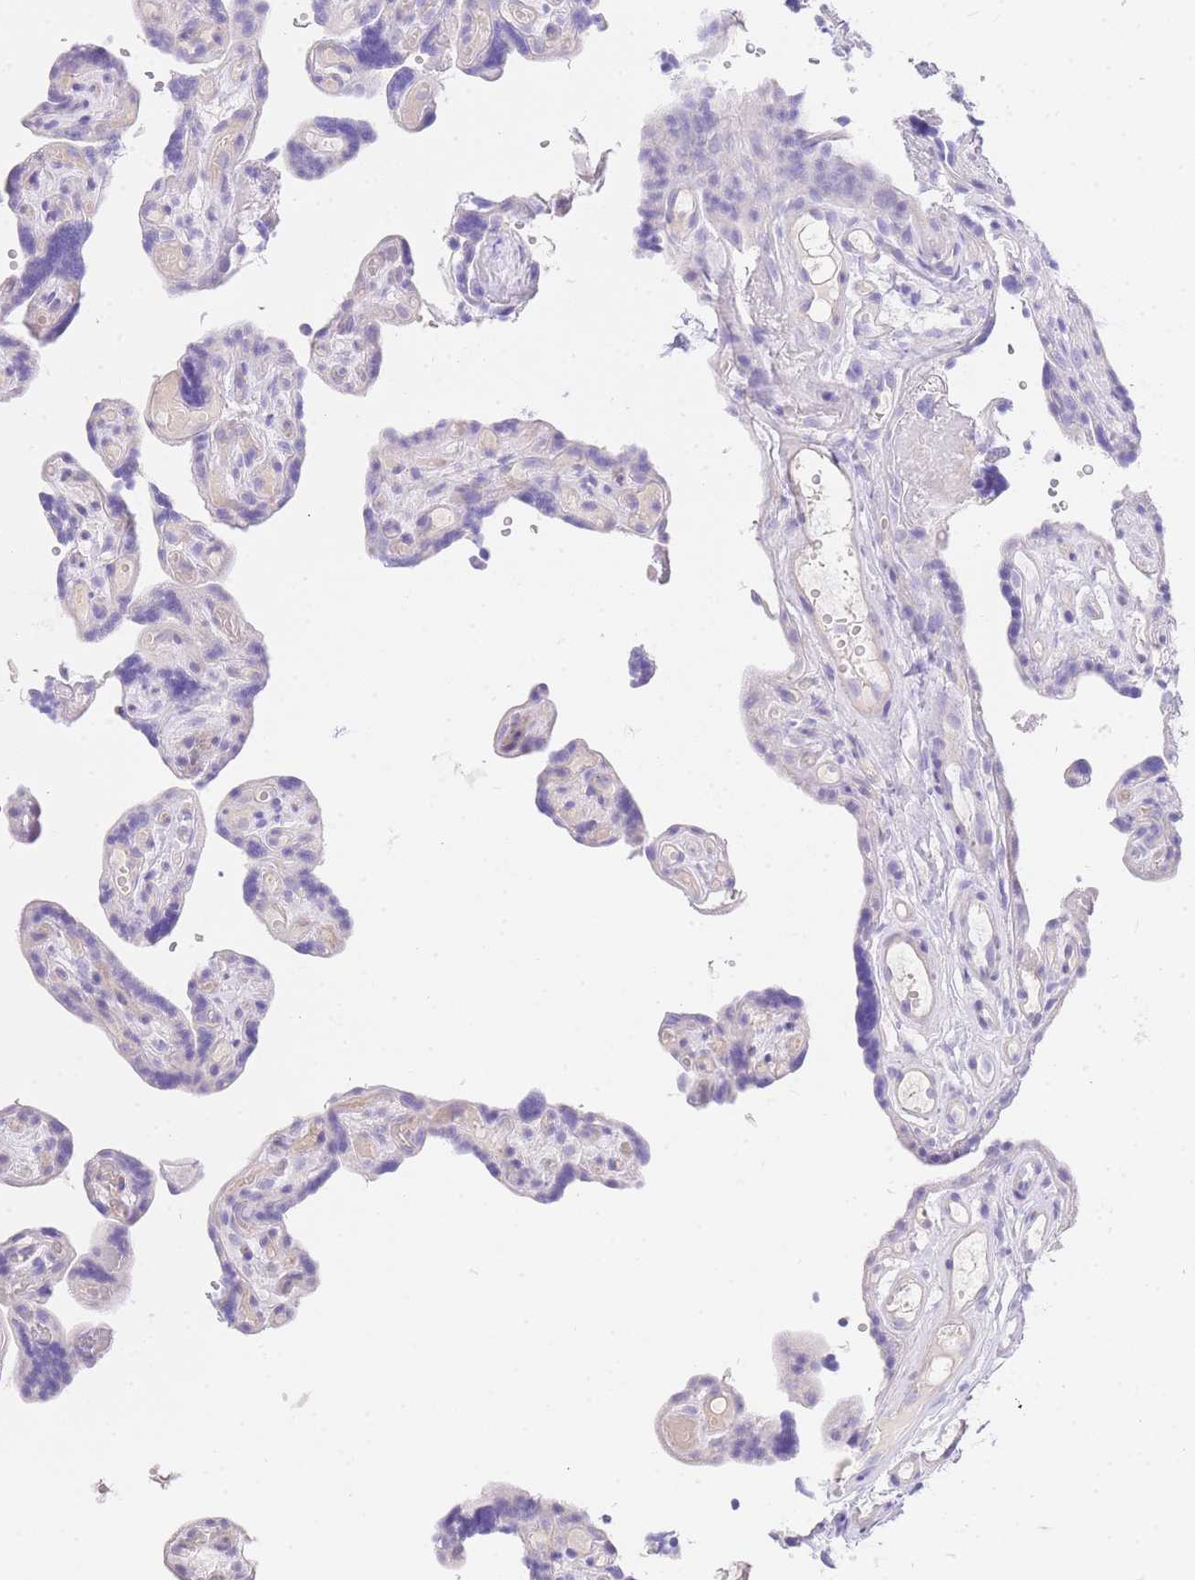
{"staining": {"intensity": "negative", "quantity": "none", "location": "none"}, "tissue": "placenta", "cell_type": "Decidual cells", "image_type": "normal", "snomed": [{"axis": "morphology", "description": "Normal tissue, NOS"}, {"axis": "topography", "description": "Placenta"}], "caption": "The image demonstrates no staining of decidual cells in unremarkable placenta.", "gene": "UPK1A", "patient": {"sex": "female", "age": 30}}